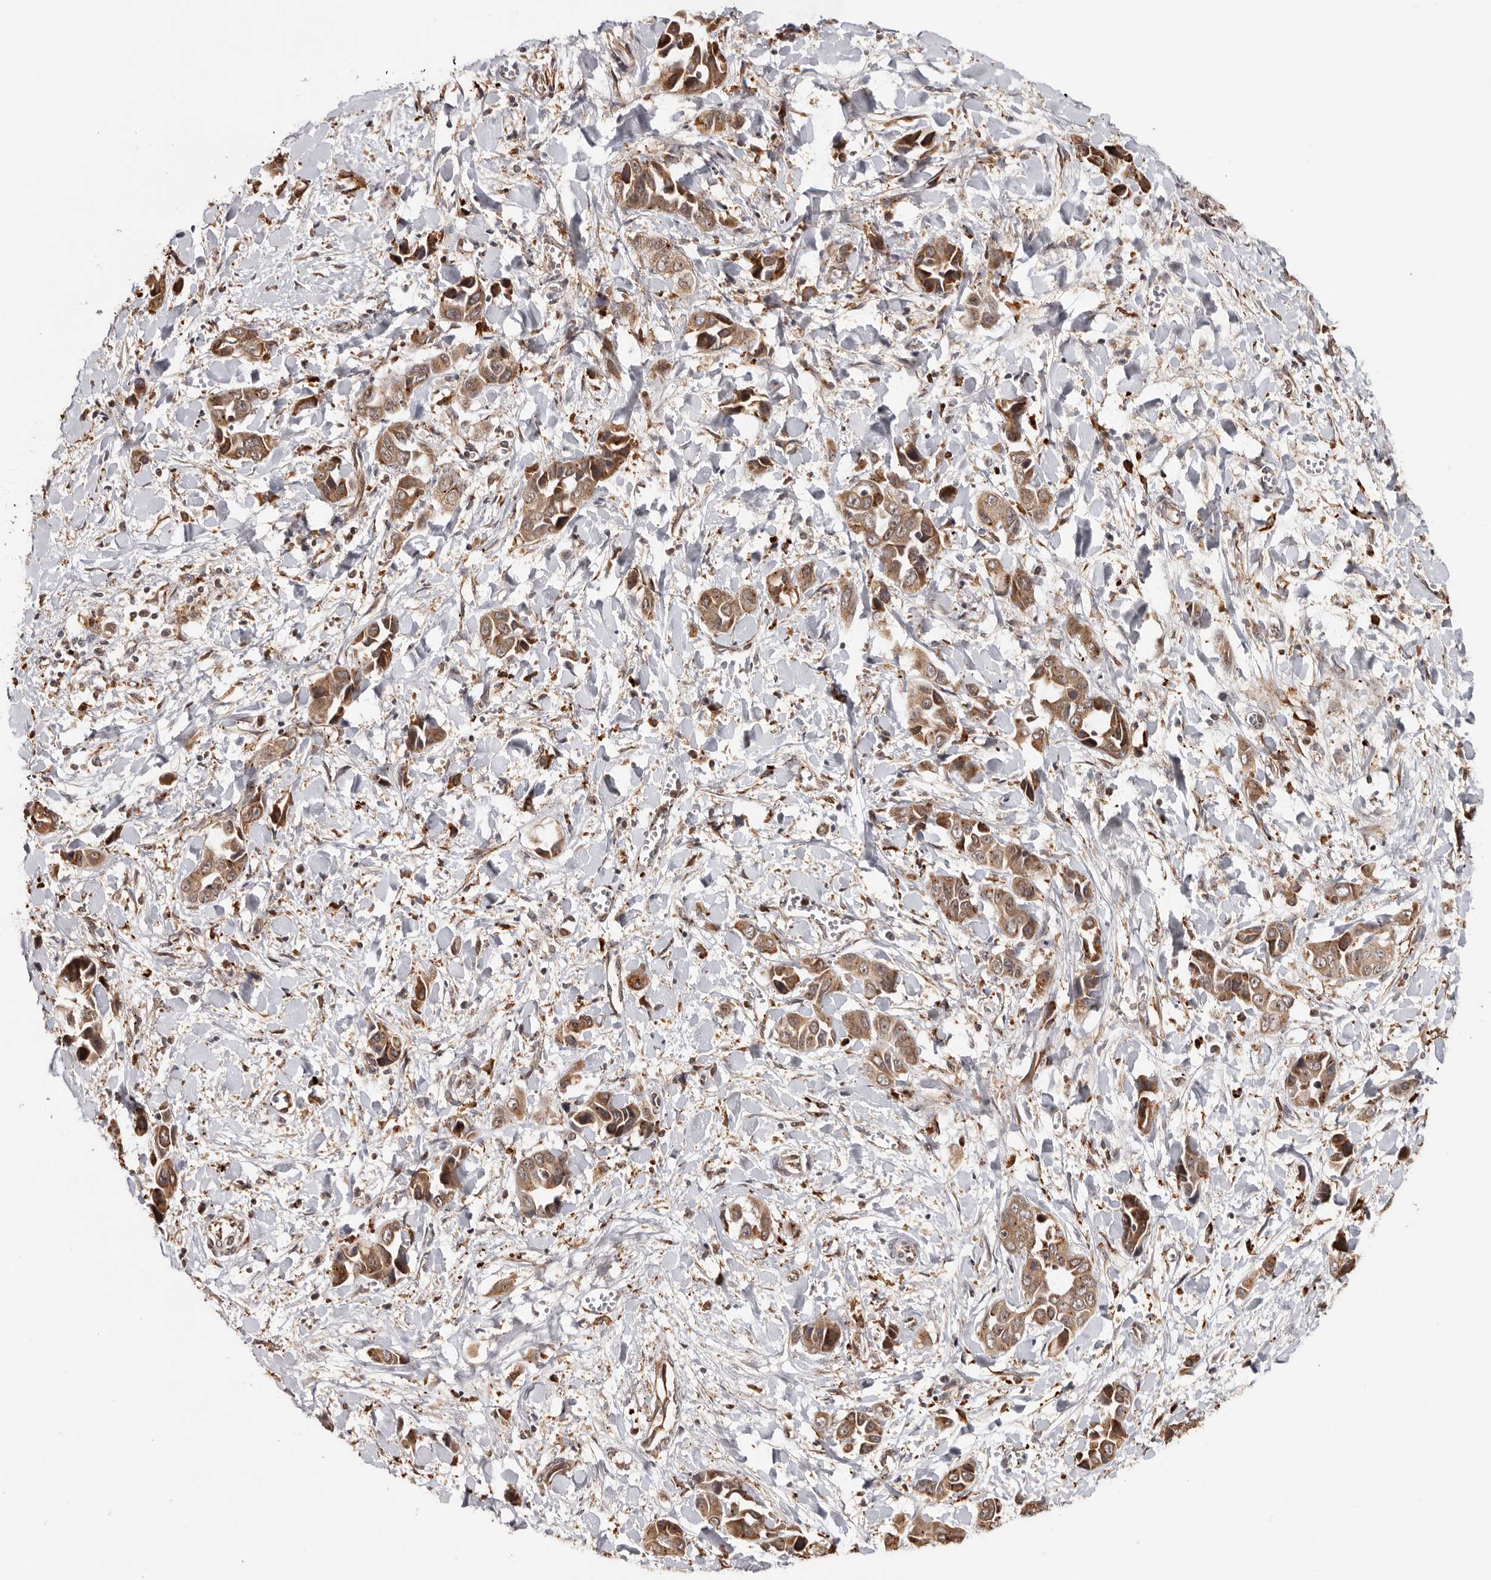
{"staining": {"intensity": "moderate", "quantity": ">75%", "location": "cytoplasmic/membranous,nuclear"}, "tissue": "liver cancer", "cell_type": "Tumor cells", "image_type": "cancer", "snomed": [{"axis": "morphology", "description": "Cholangiocarcinoma"}, {"axis": "topography", "description": "Liver"}], "caption": "Liver cholangiocarcinoma tissue displays moderate cytoplasmic/membranous and nuclear positivity in approximately >75% of tumor cells", "gene": "ZNF83", "patient": {"sex": "female", "age": 52}}